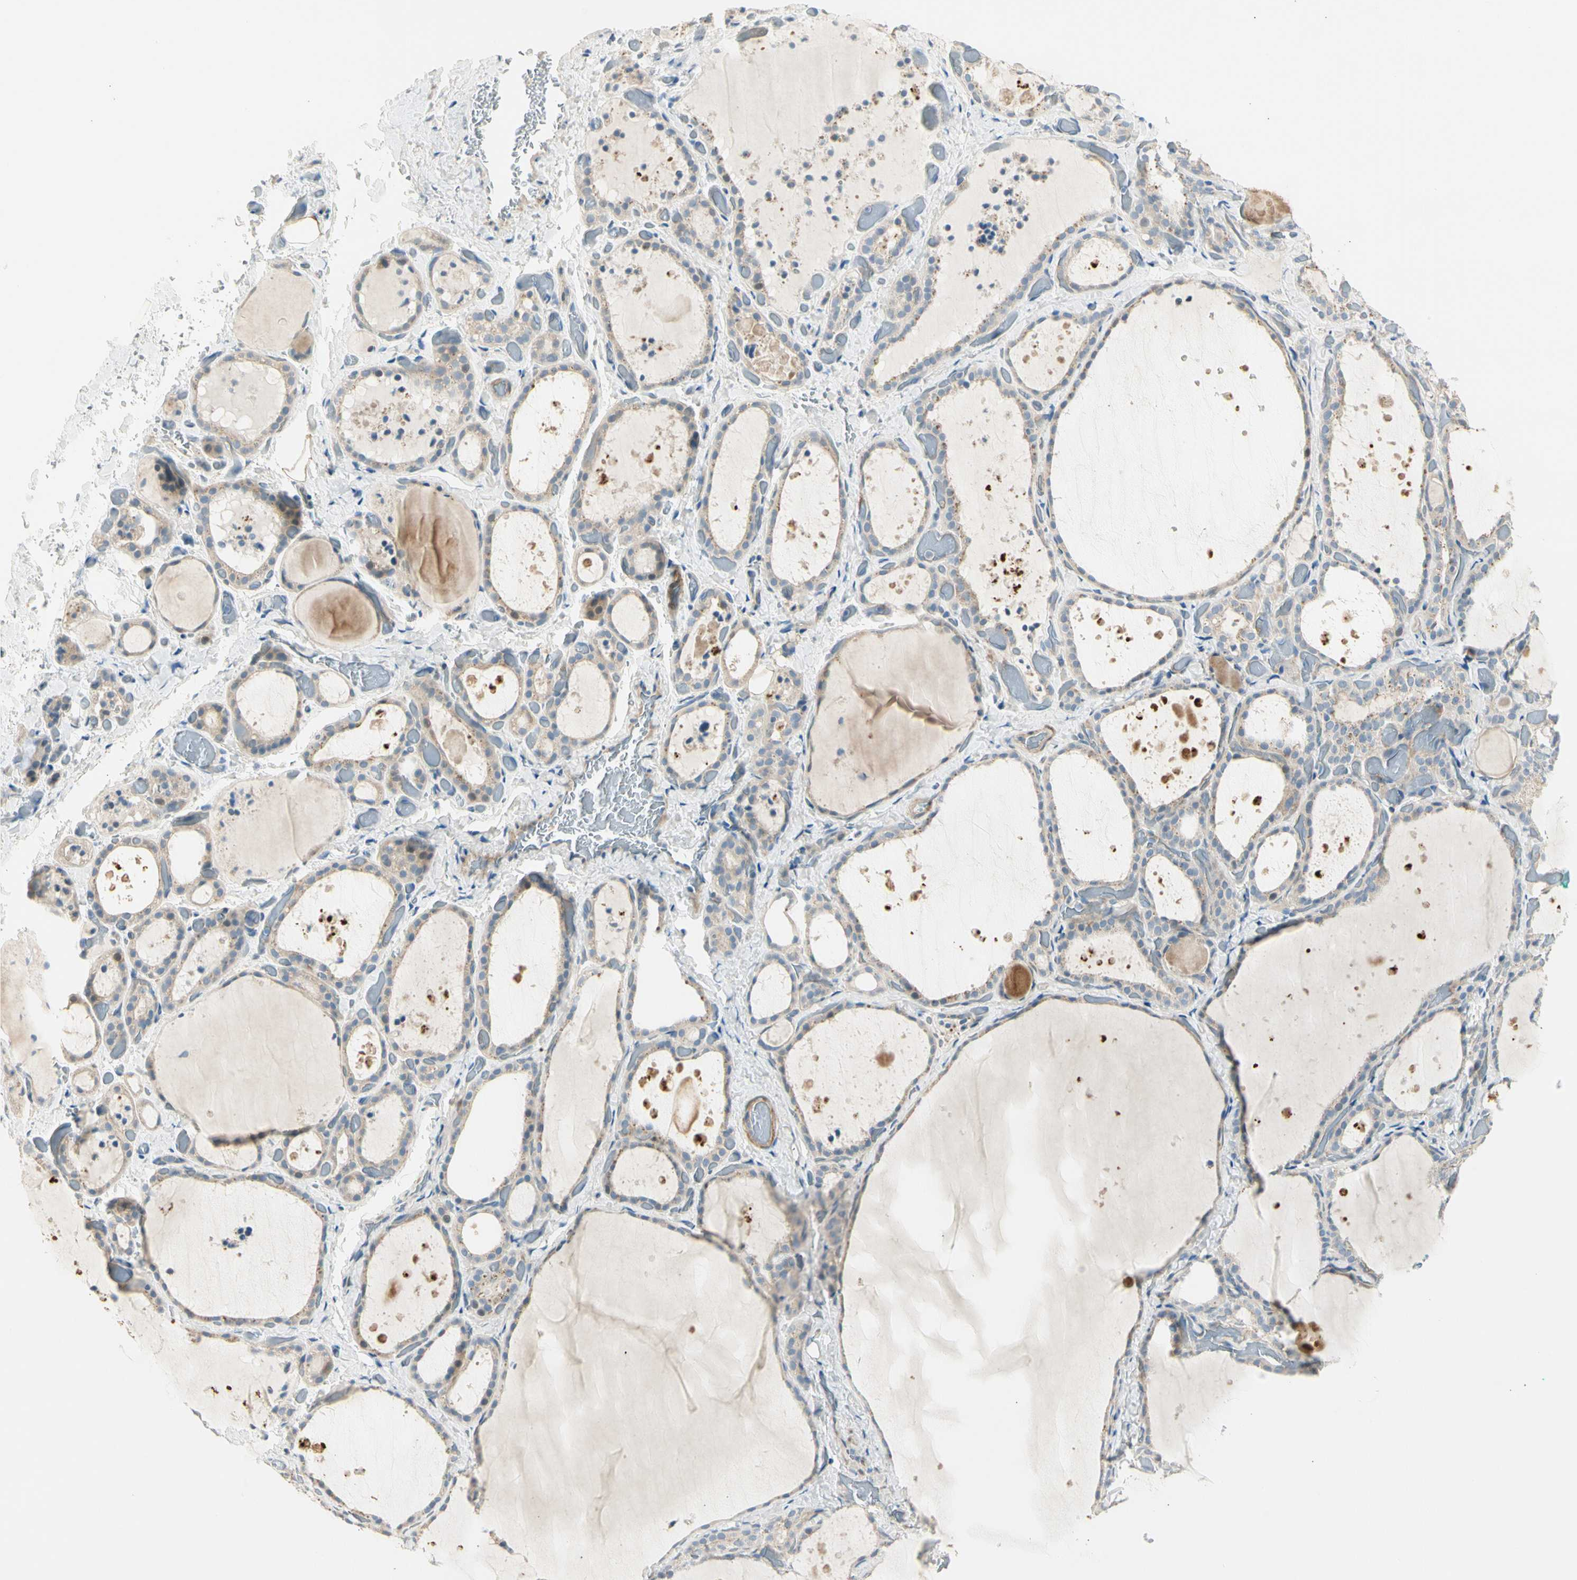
{"staining": {"intensity": "weak", "quantity": "25%-75%", "location": "cytoplasmic/membranous"}, "tissue": "thyroid gland", "cell_type": "Glandular cells", "image_type": "normal", "snomed": [{"axis": "morphology", "description": "Normal tissue, NOS"}, {"axis": "topography", "description": "Thyroid gland"}], "caption": "A micrograph showing weak cytoplasmic/membranous staining in about 25%-75% of glandular cells in benign thyroid gland, as visualized by brown immunohistochemical staining.", "gene": "ADGRA3", "patient": {"sex": "female", "age": 44}}